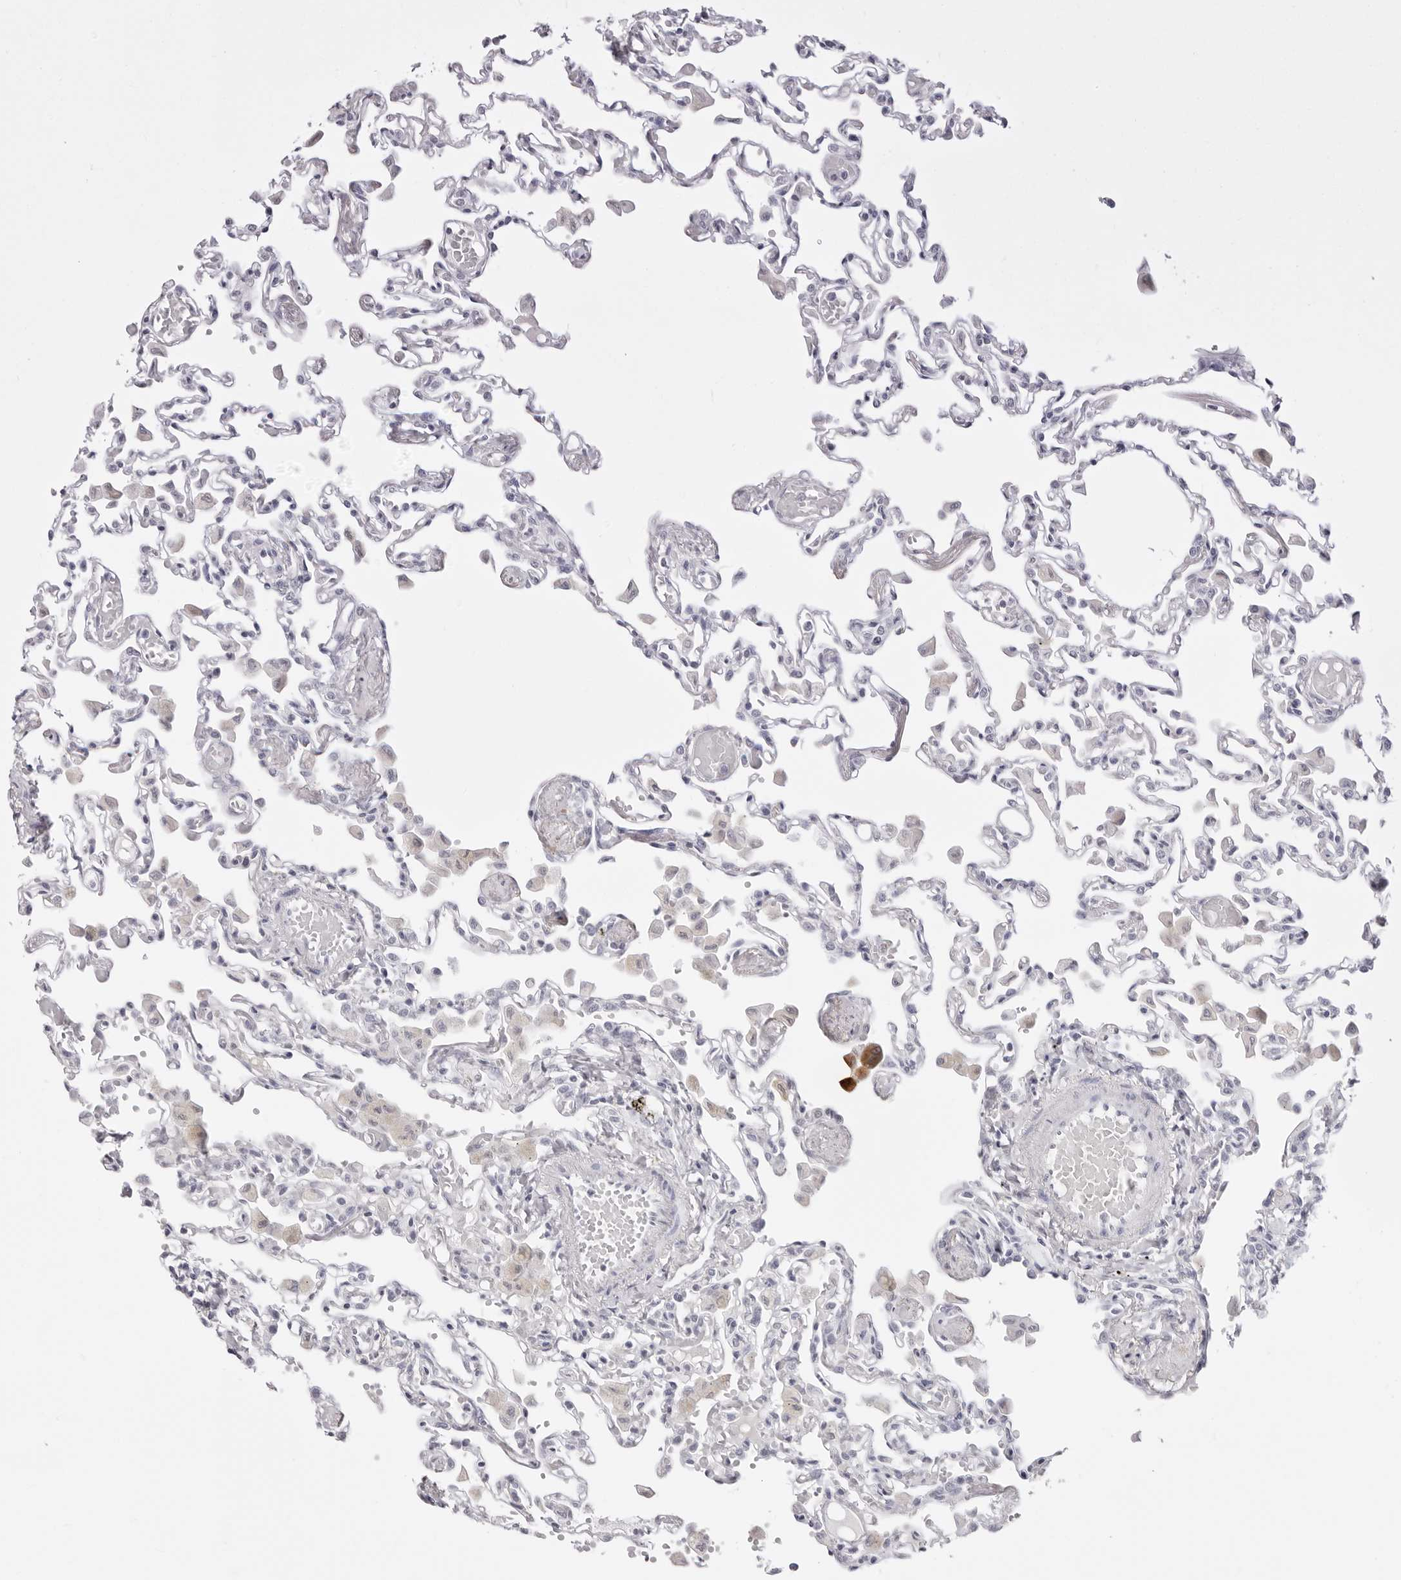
{"staining": {"intensity": "negative", "quantity": "none", "location": "none"}, "tissue": "lung", "cell_type": "Alveolar cells", "image_type": "normal", "snomed": [{"axis": "morphology", "description": "Normal tissue, NOS"}, {"axis": "topography", "description": "Bronchus"}, {"axis": "topography", "description": "Lung"}], "caption": "An immunohistochemistry micrograph of benign lung is shown. There is no staining in alveolar cells of lung. (DAB IHC visualized using brightfield microscopy, high magnification).", "gene": "CST5", "patient": {"sex": "female", "age": 49}}